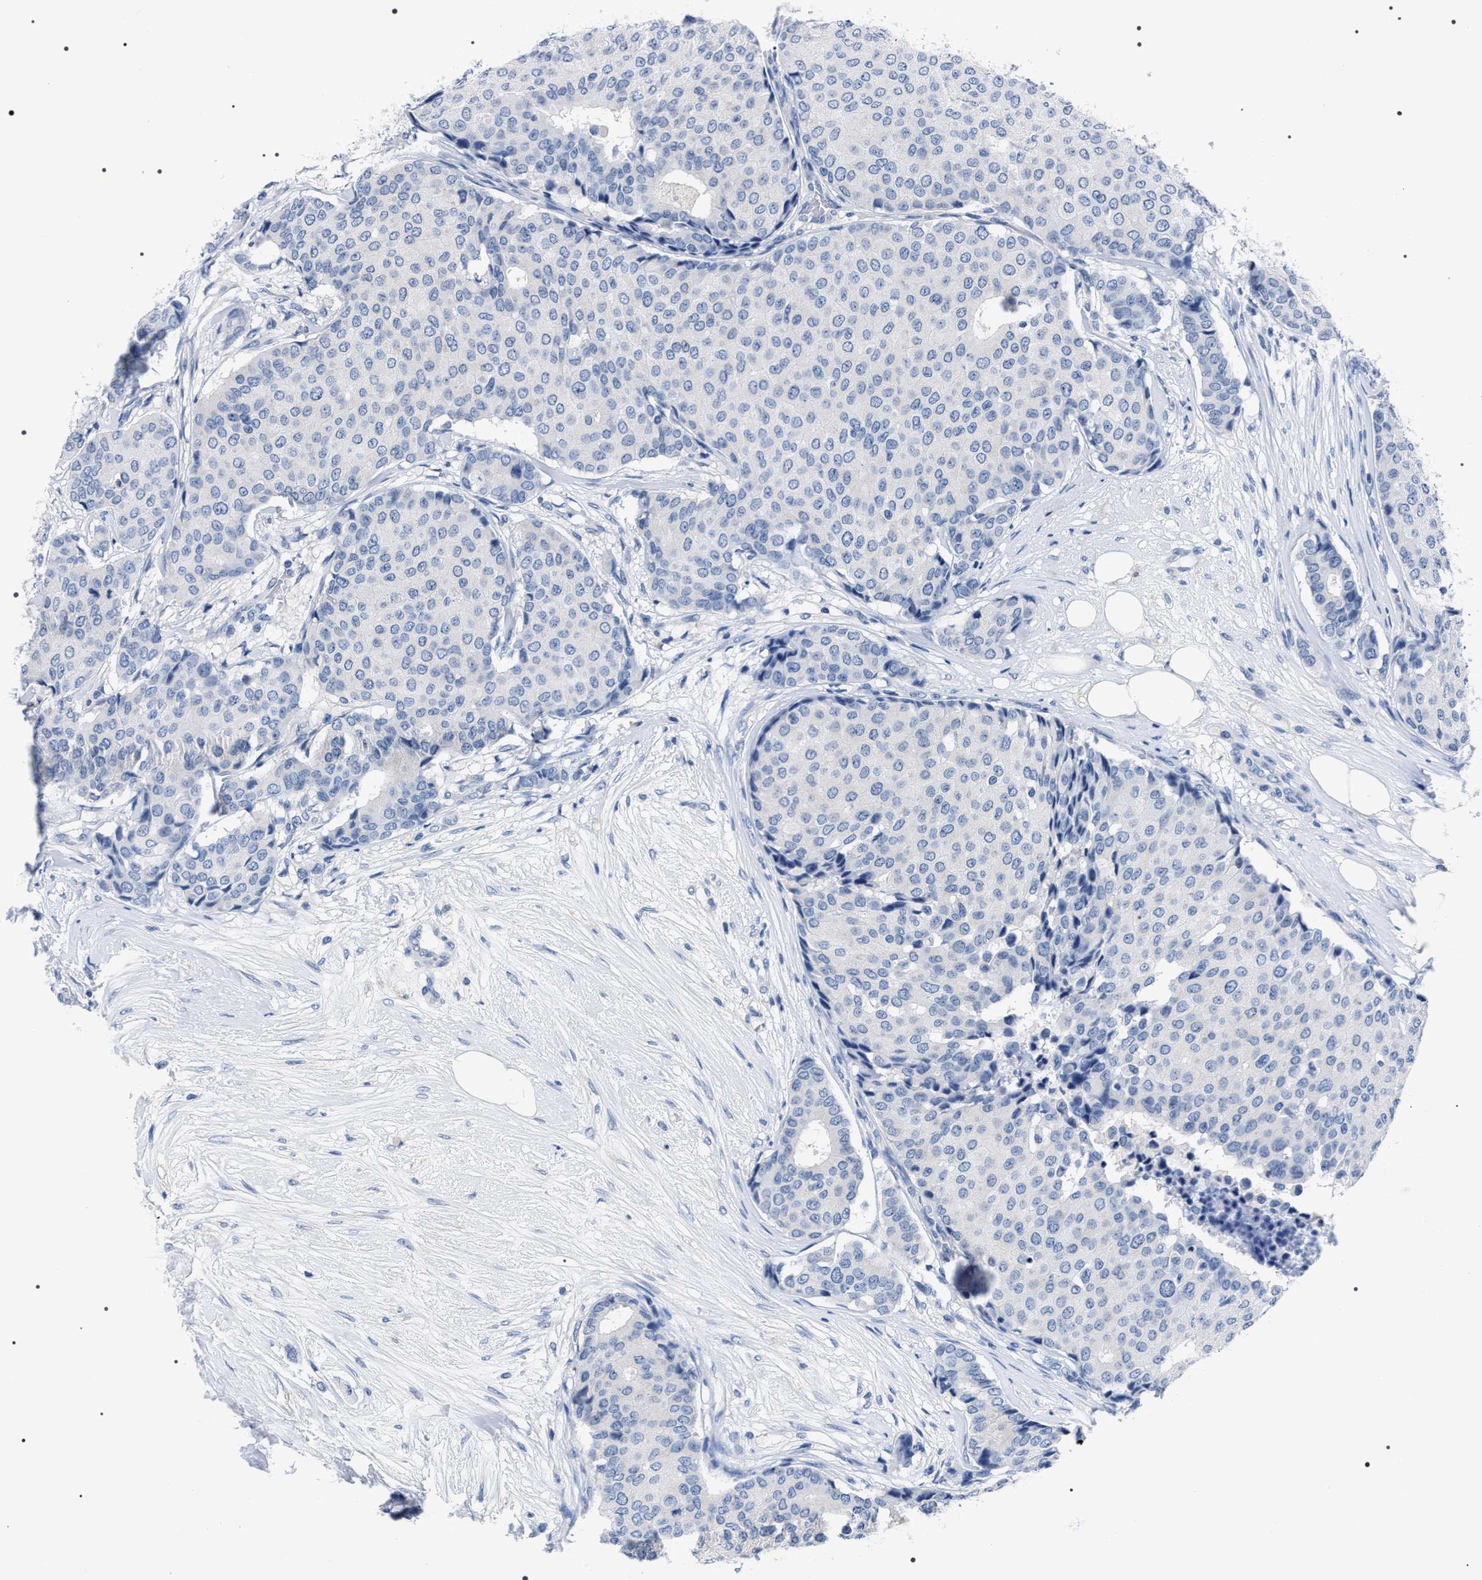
{"staining": {"intensity": "negative", "quantity": "none", "location": "none"}, "tissue": "breast cancer", "cell_type": "Tumor cells", "image_type": "cancer", "snomed": [{"axis": "morphology", "description": "Duct carcinoma"}, {"axis": "topography", "description": "Breast"}], "caption": "IHC of human breast cancer exhibits no staining in tumor cells. Brightfield microscopy of immunohistochemistry (IHC) stained with DAB (3,3'-diaminobenzidine) (brown) and hematoxylin (blue), captured at high magnification.", "gene": "ADH4", "patient": {"sex": "female", "age": 75}}